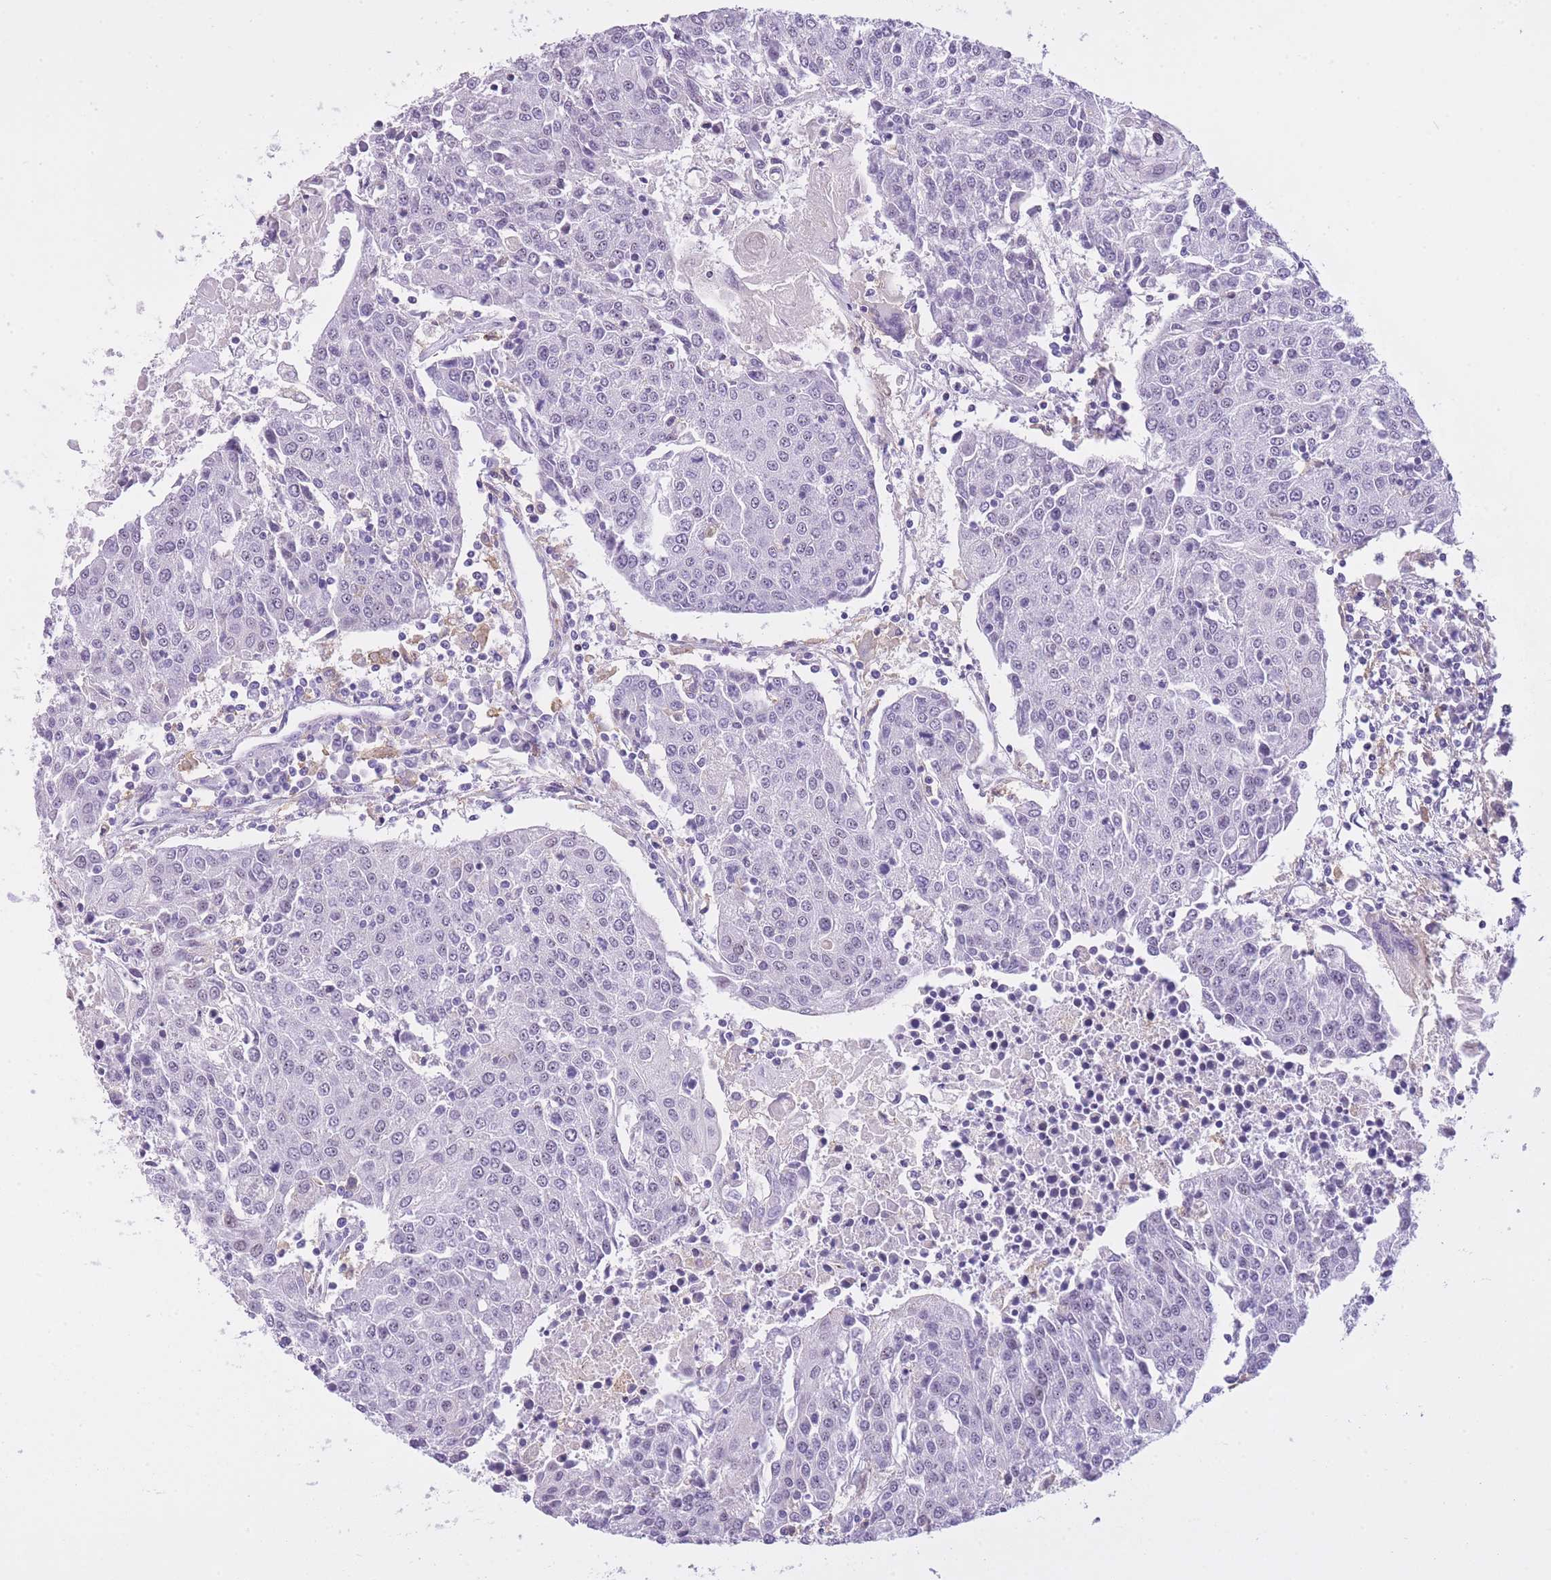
{"staining": {"intensity": "negative", "quantity": "none", "location": "none"}, "tissue": "urothelial cancer", "cell_type": "Tumor cells", "image_type": "cancer", "snomed": [{"axis": "morphology", "description": "Urothelial carcinoma, High grade"}, {"axis": "topography", "description": "Urinary bladder"}], "caption": "Urothelial cancer was stained to show a protein in brown. There is no significant expression in tumor cells.", "gene": "RADX", "patient": {"sex": "female", "age": 85}}